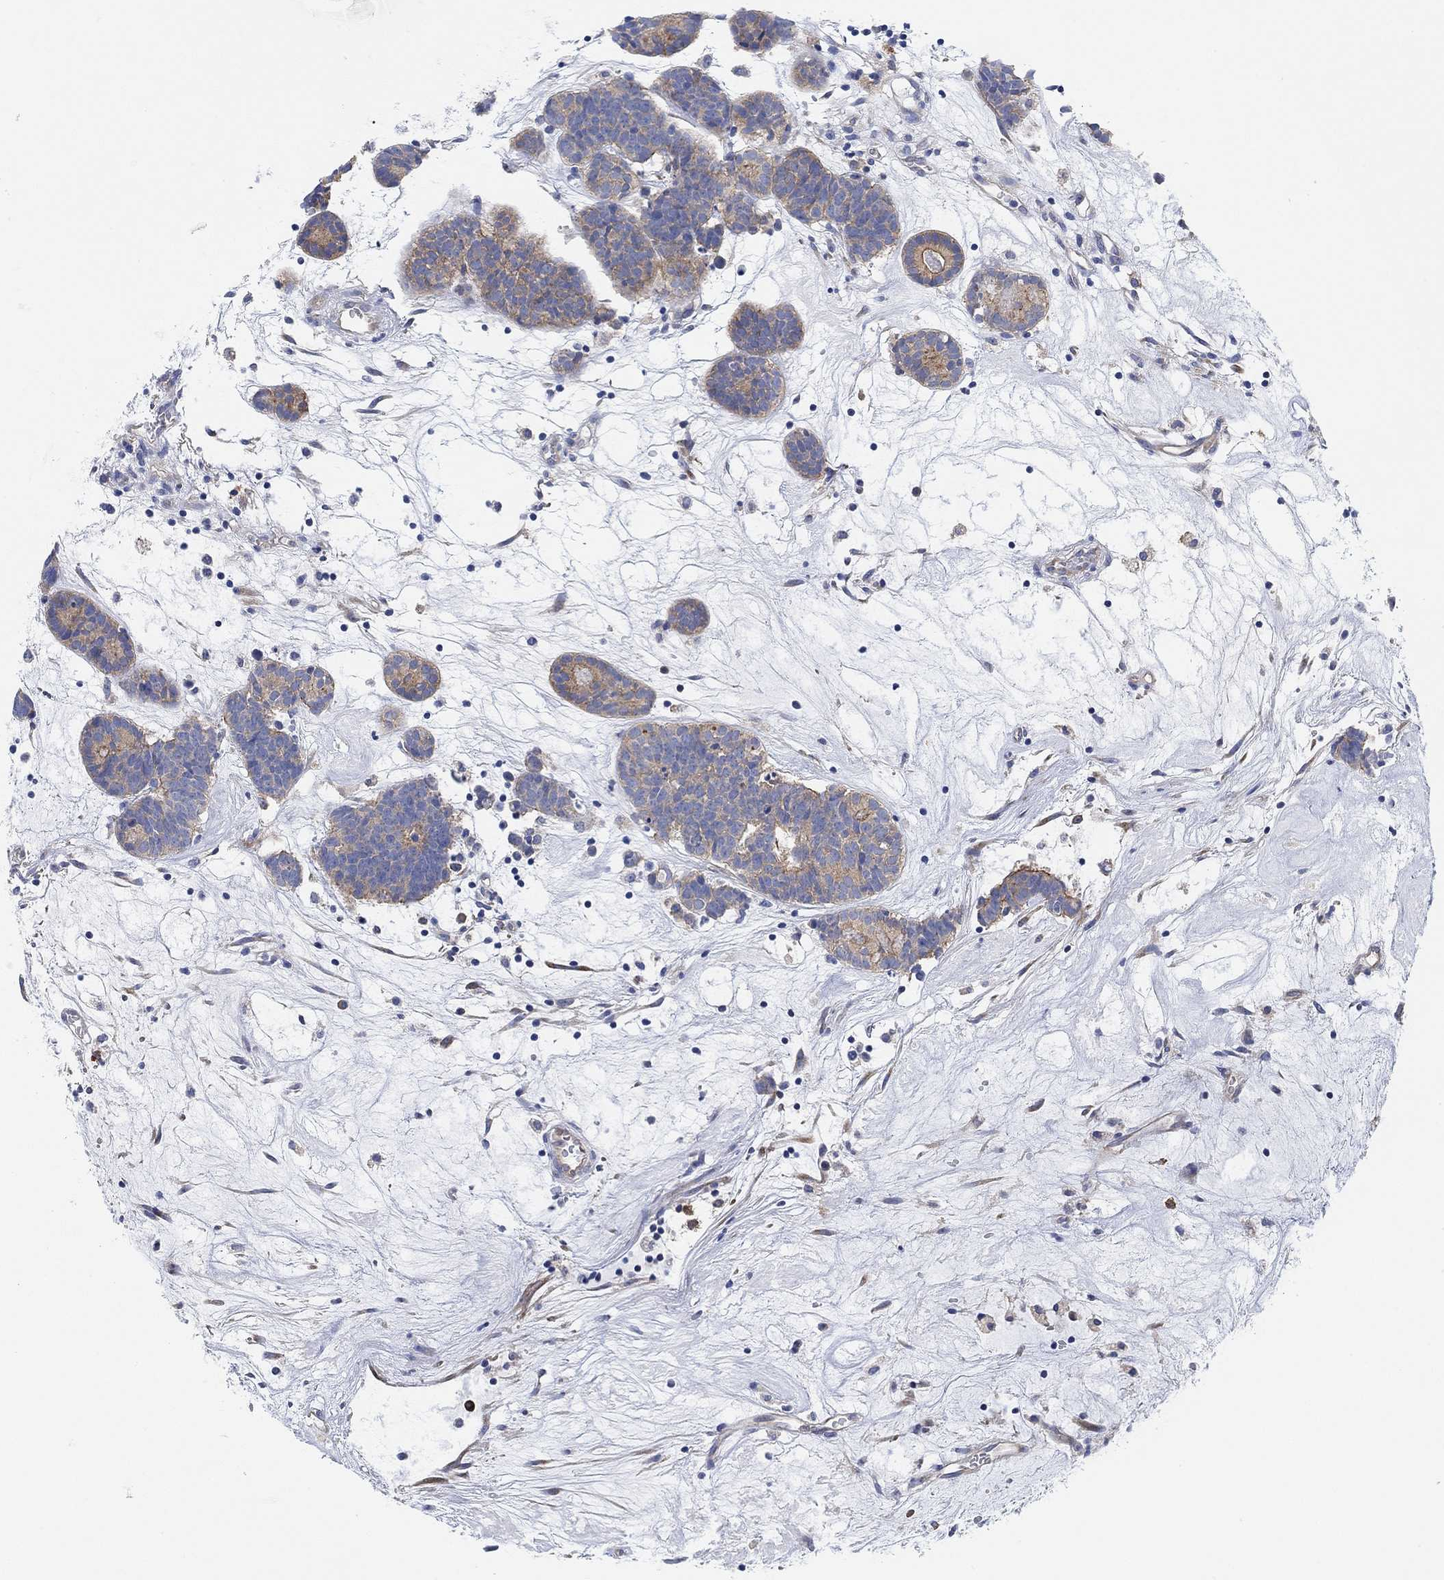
{"staining": {"intensity": "moderate", "quantity": "<25%", "location": "cytoplasmic/membranous"}, "tissue": "head and neck cancer", "cell_type": "Tumor cells", "image_type": "cancer", "snomed": [{"axis": "morphology", "description": "Adenocarcinoma, NOS"}, {"axis": "topography", "description": "Head-Neck"}], "caption": "Moderate cytoplasmic/membranous protein expression is seen in approximately <25% of tumor cells in head and neck cancer.", "gene": "RGS1", "patient": {"sex": "female", "age": 81}}